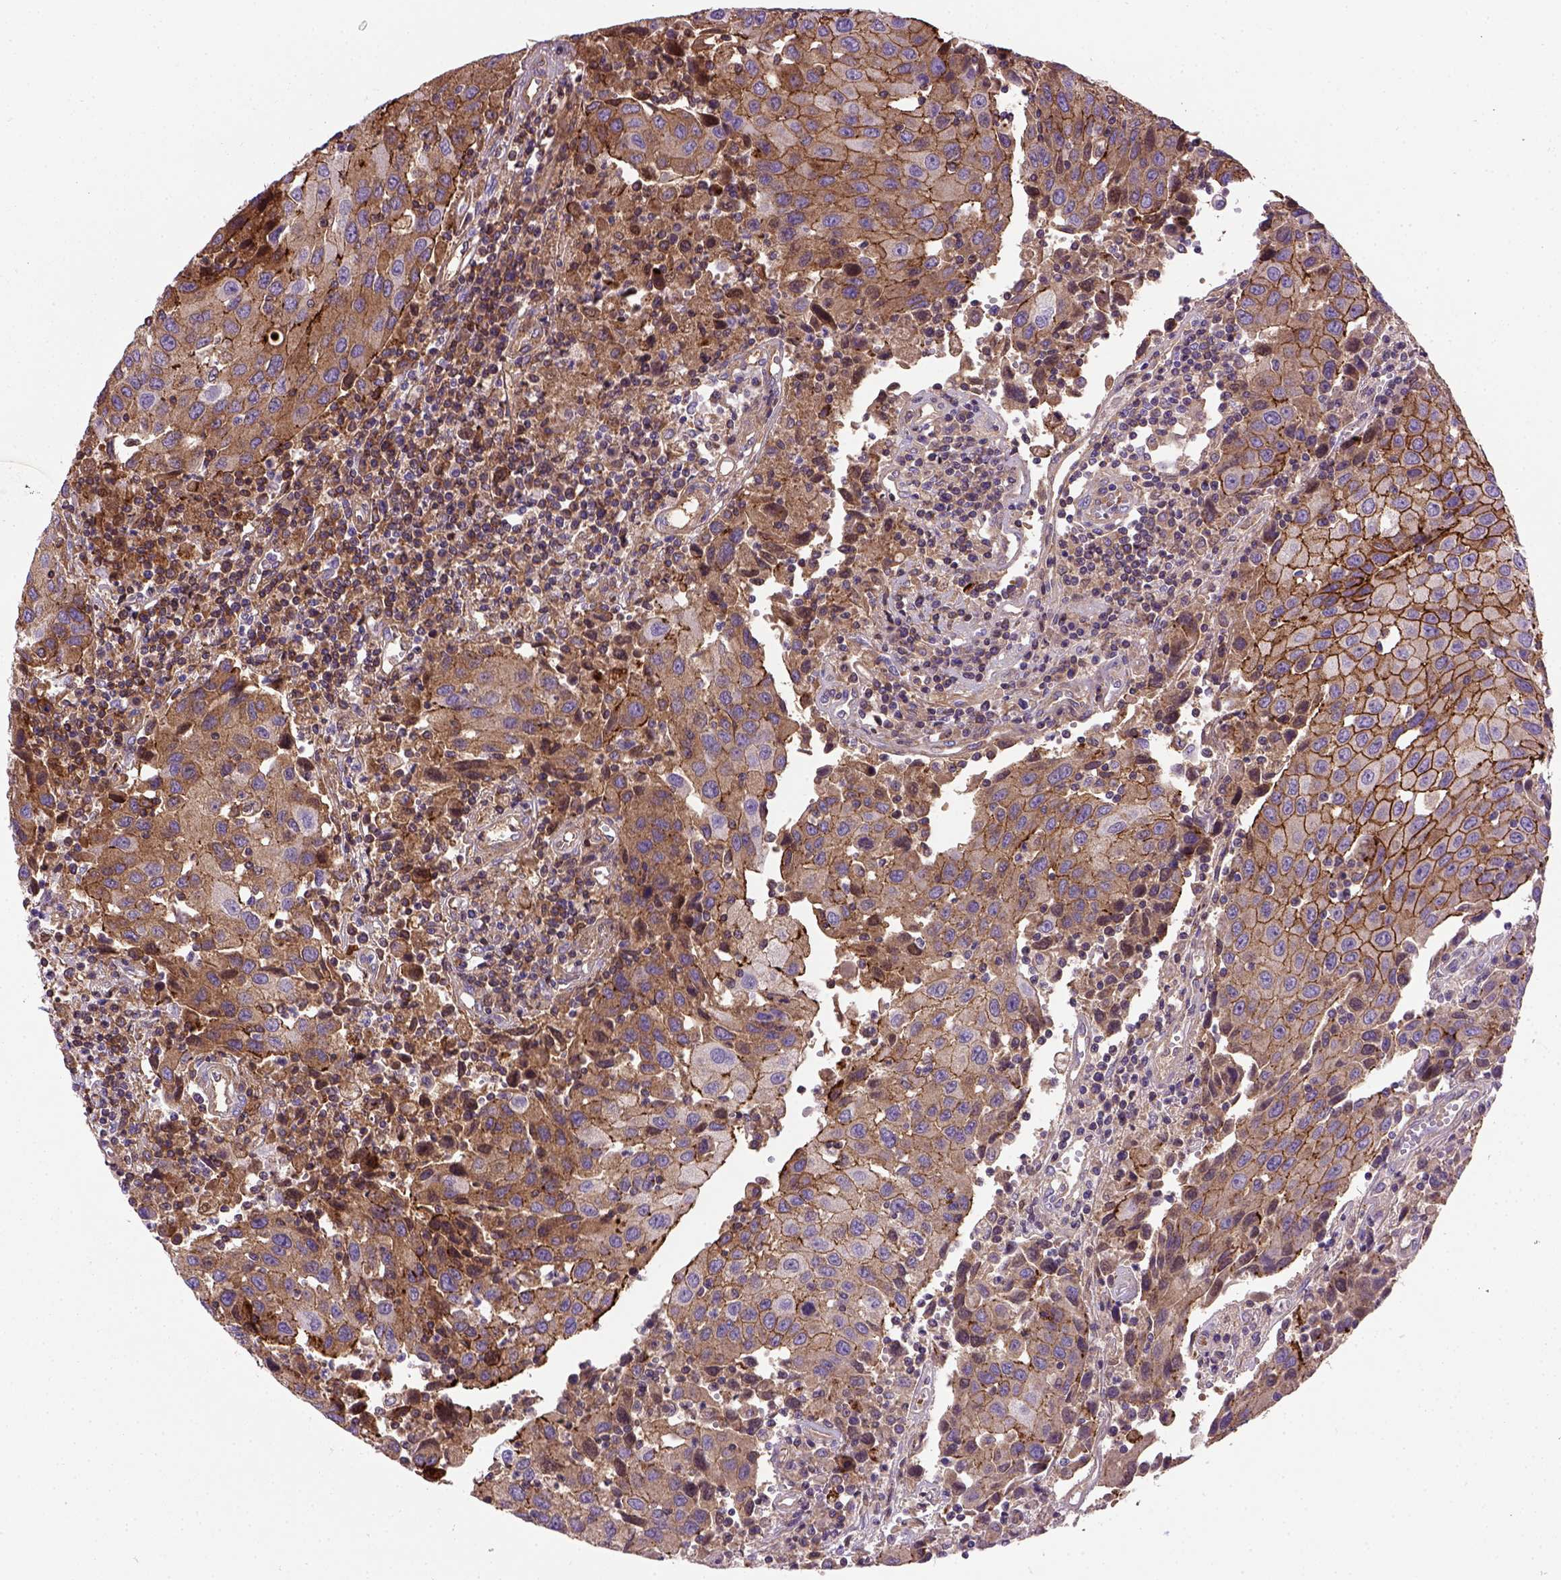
{"staining": {"intensity": "moderate", "quantity": ">75%", "location": "cytoplasmic/membranous"}, "tissue": "urothelial cancer", "cell_type": "Tumor cells", "image_type": "cancer", "snomed": [{"axis": "morphology", "description": "Urothelial carcinoma, High grade"}, {"axis": "topography", "description": "Urinary bladder"}], "caption": "Immunohistochemistry of human high-grade urothelial carcinoma demonstrates medium levels of moderate cytoplasmic/membranous positivity in about >75% of tumor cells. (Brightfield microscopy of DAB IHC at high magnification).", "gene": "CDH1", "patient": {"sex": "female", "age": 85}}